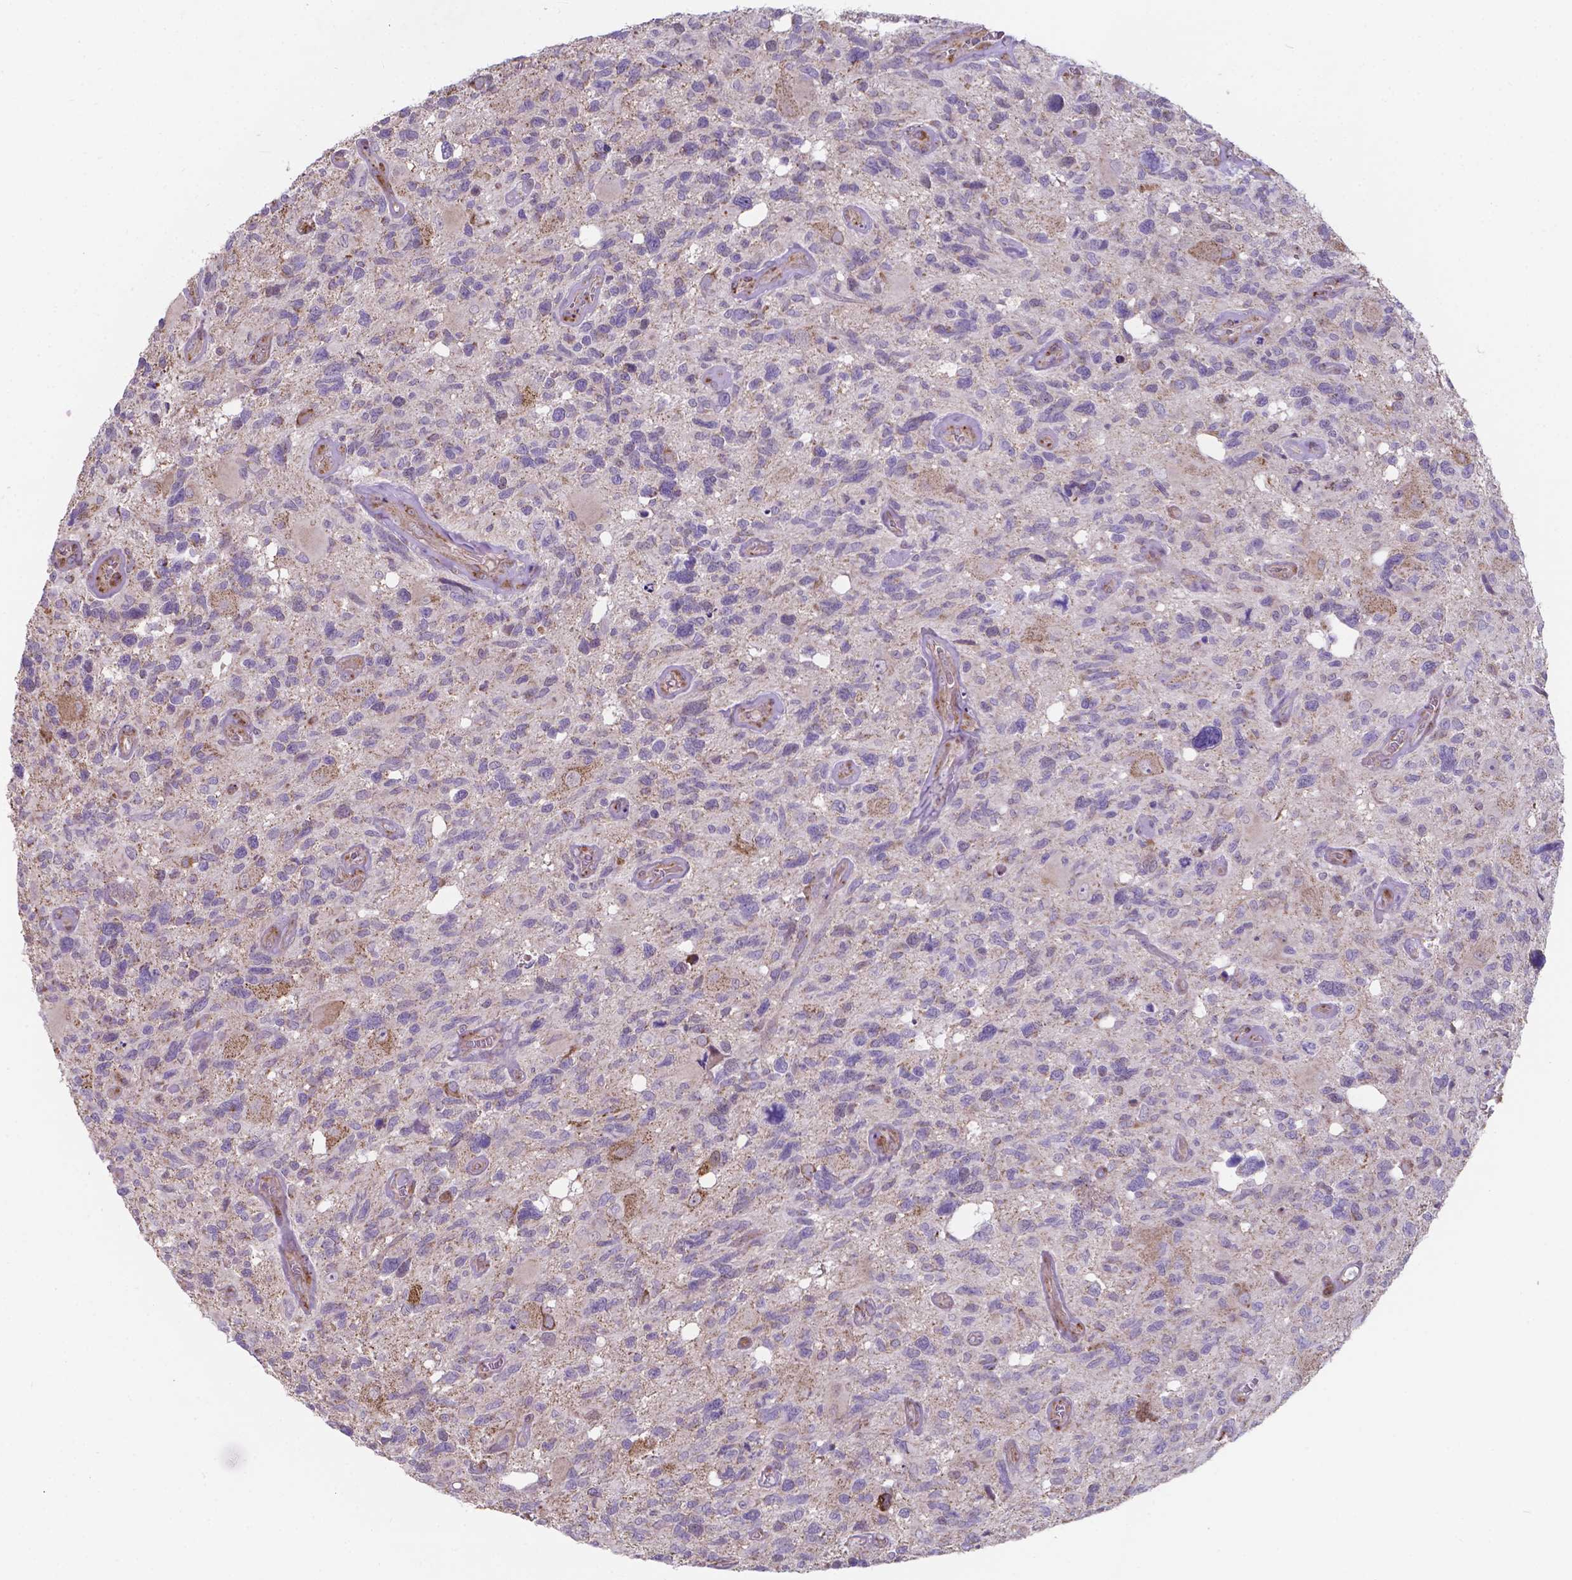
{"staining": {"intensity": "negative", "quantity": "none", "location": "none"}, "tissue": "glioma", "cell_type": "Tumor cells", "image_type": "cancer", "snomed": [{"axis": "morphology", "description": "Glioma, malignant, High grade"}, {"axis": "topography", "description": "Brain"}], "caption": "The immunohistochemistry (IHC) histopathology image has no significant positivity in tumor cells of malignant glioma (high-grade) tissue. The staining is performed using DAB (3,3'-diaminobenzidine) brown chromogen with nuclei counter-stained in using hematoxylin.", "gene": "FAM114A1", "patient": {"sex": "male", "age": 49}}